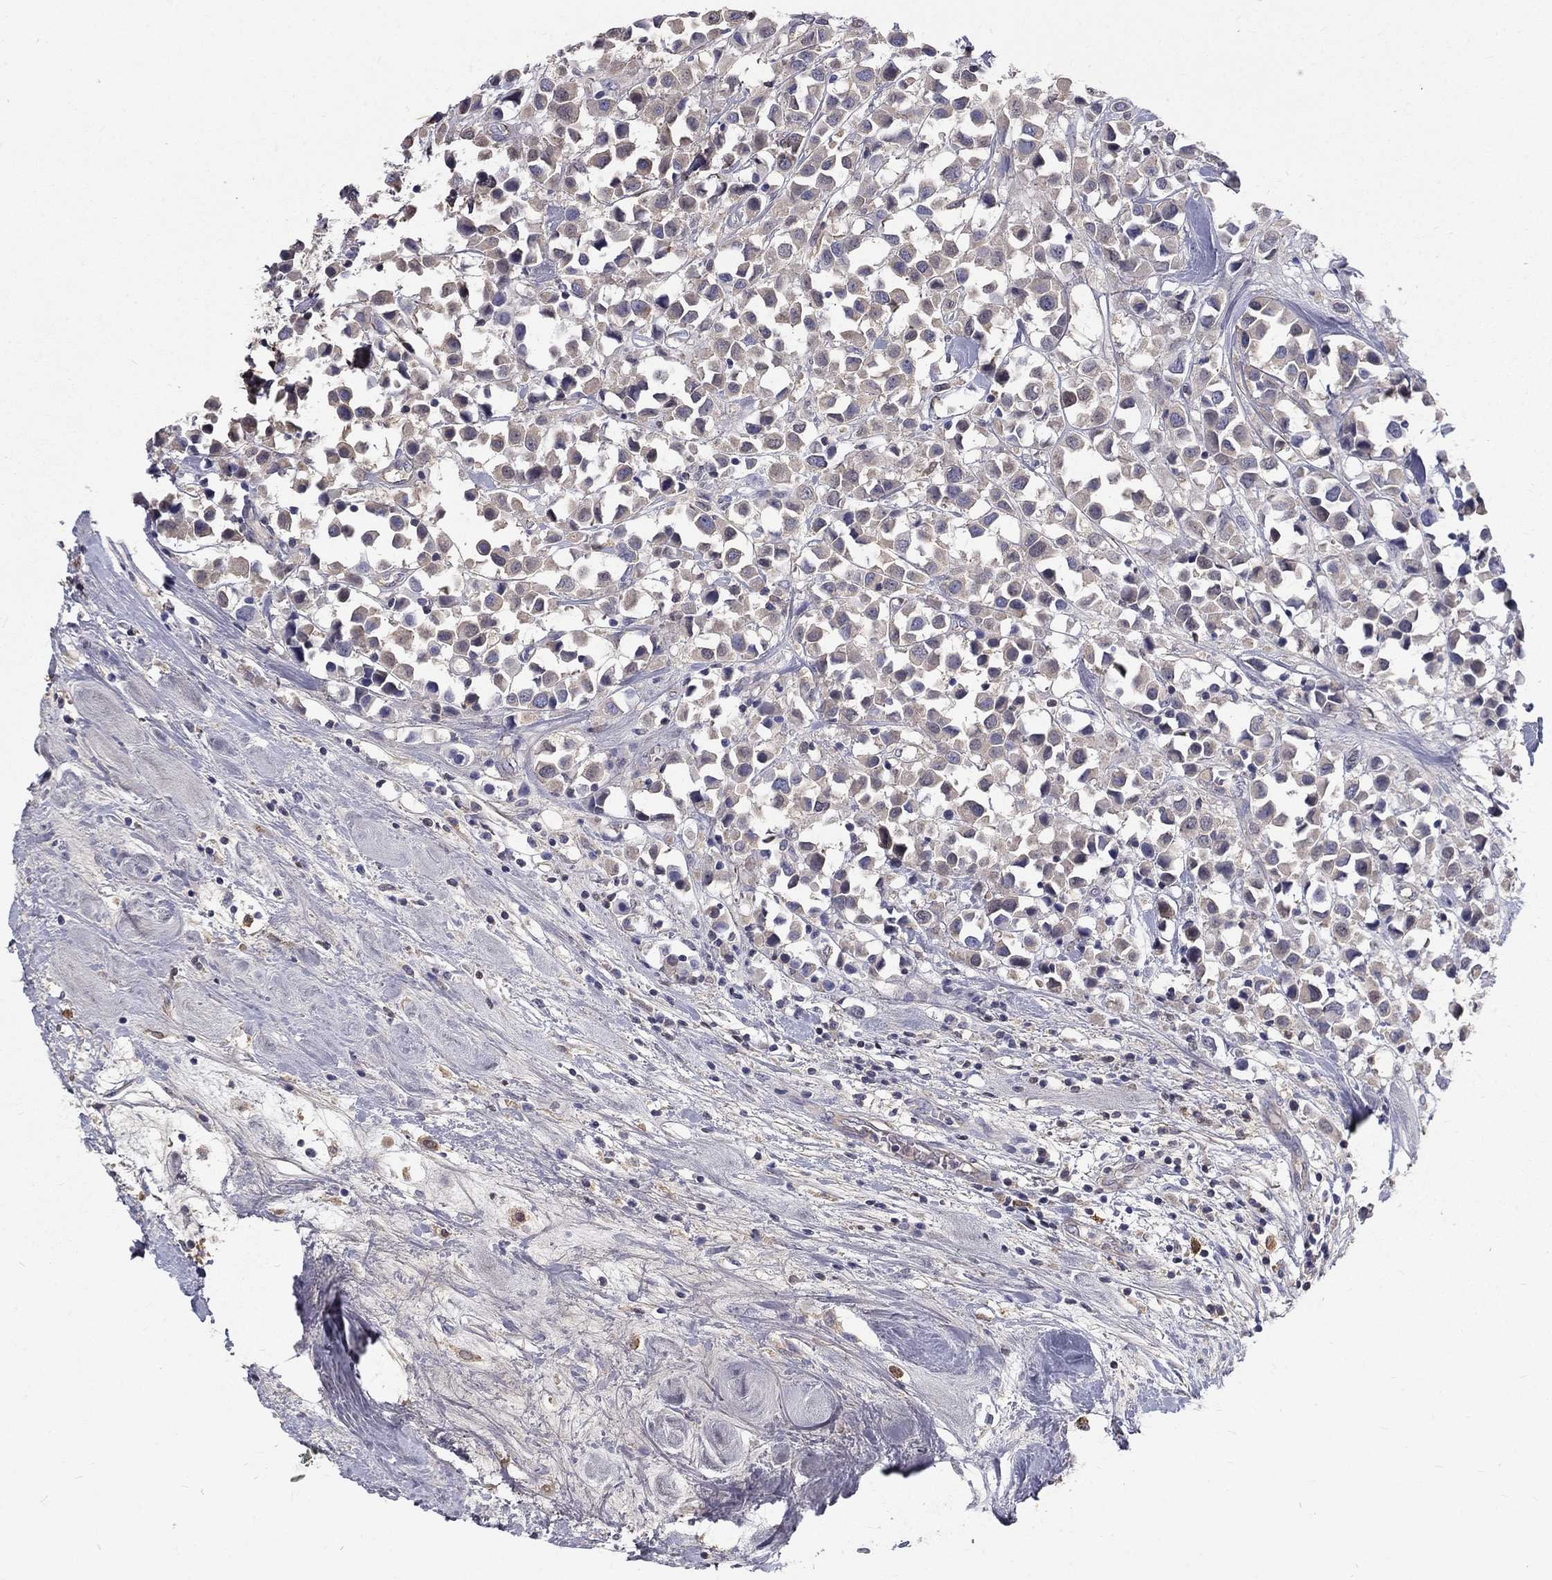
{"staining": {"intensity": "negative", "quantity": "none", "location": "none"}, "tissue": "breast cancer", "cell_type": "Tumor cells", "image_type": "cancer", "snomed": [{"axis": "morphology", "description": "Duct carcinoma"}, {"axis": "topography", "description": "Breast"}], "caption": "Tumor cells are negative for protein expression in human breast cancer.", "gene": "EPDR1", "patient": {"sex": "female", "age": 61}}